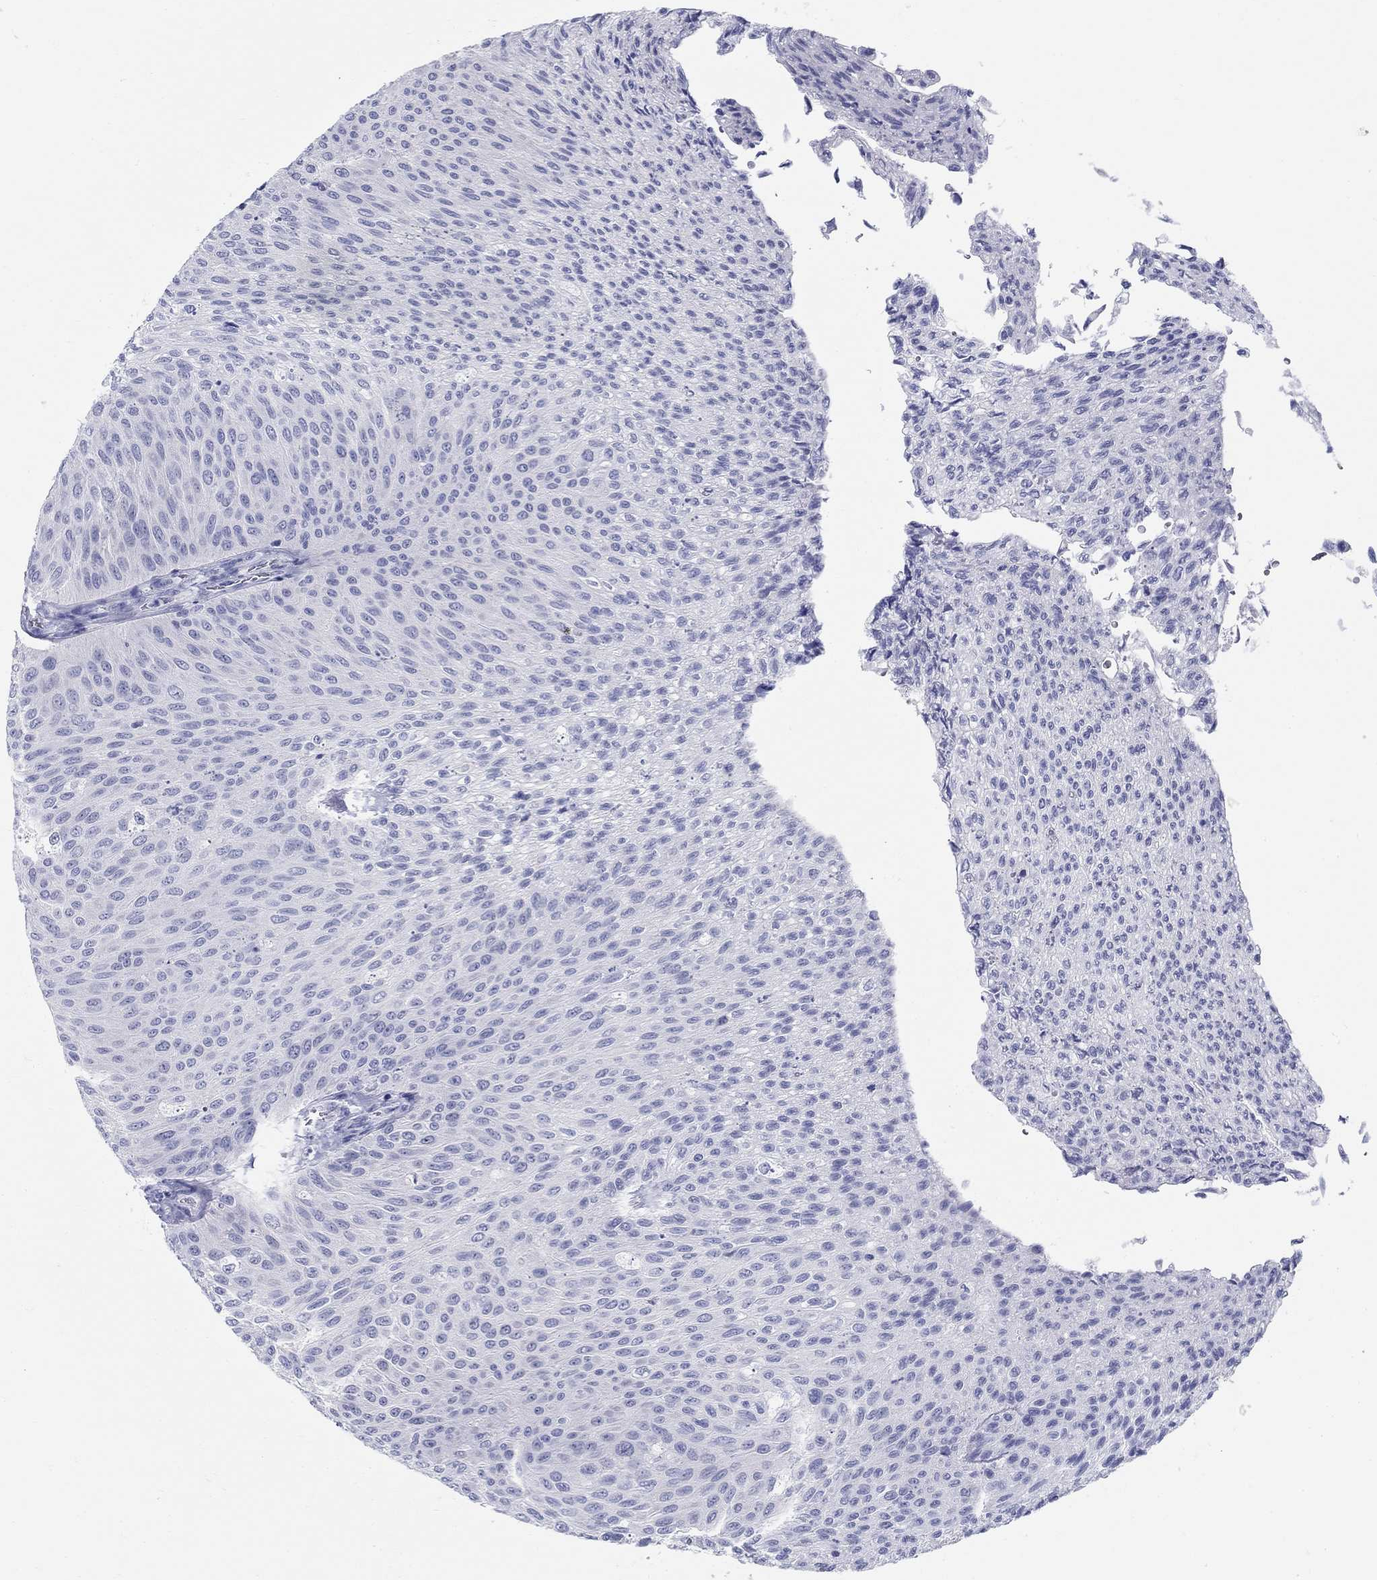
{"staining": {"intensity": "negative", "quantity": "none", "location": "none"}, "tissue": "urothelial cancer", "cell_type": "Tumor cells", "image_type": "cancer", "snomed": [{"axis": "morphology", "description": "Urothelial carcinoma, Low grade"}, {"axis": "topography", "description": "Ureter, NOS"}, {"axis": "topography", "description": "Urinary bladder"}], "caption": "Tumor cells show no significant expression in low-grade urothelial carcinoma.", "gene": "LAMP5", "patient": {"sex": "male", "age": 78}}